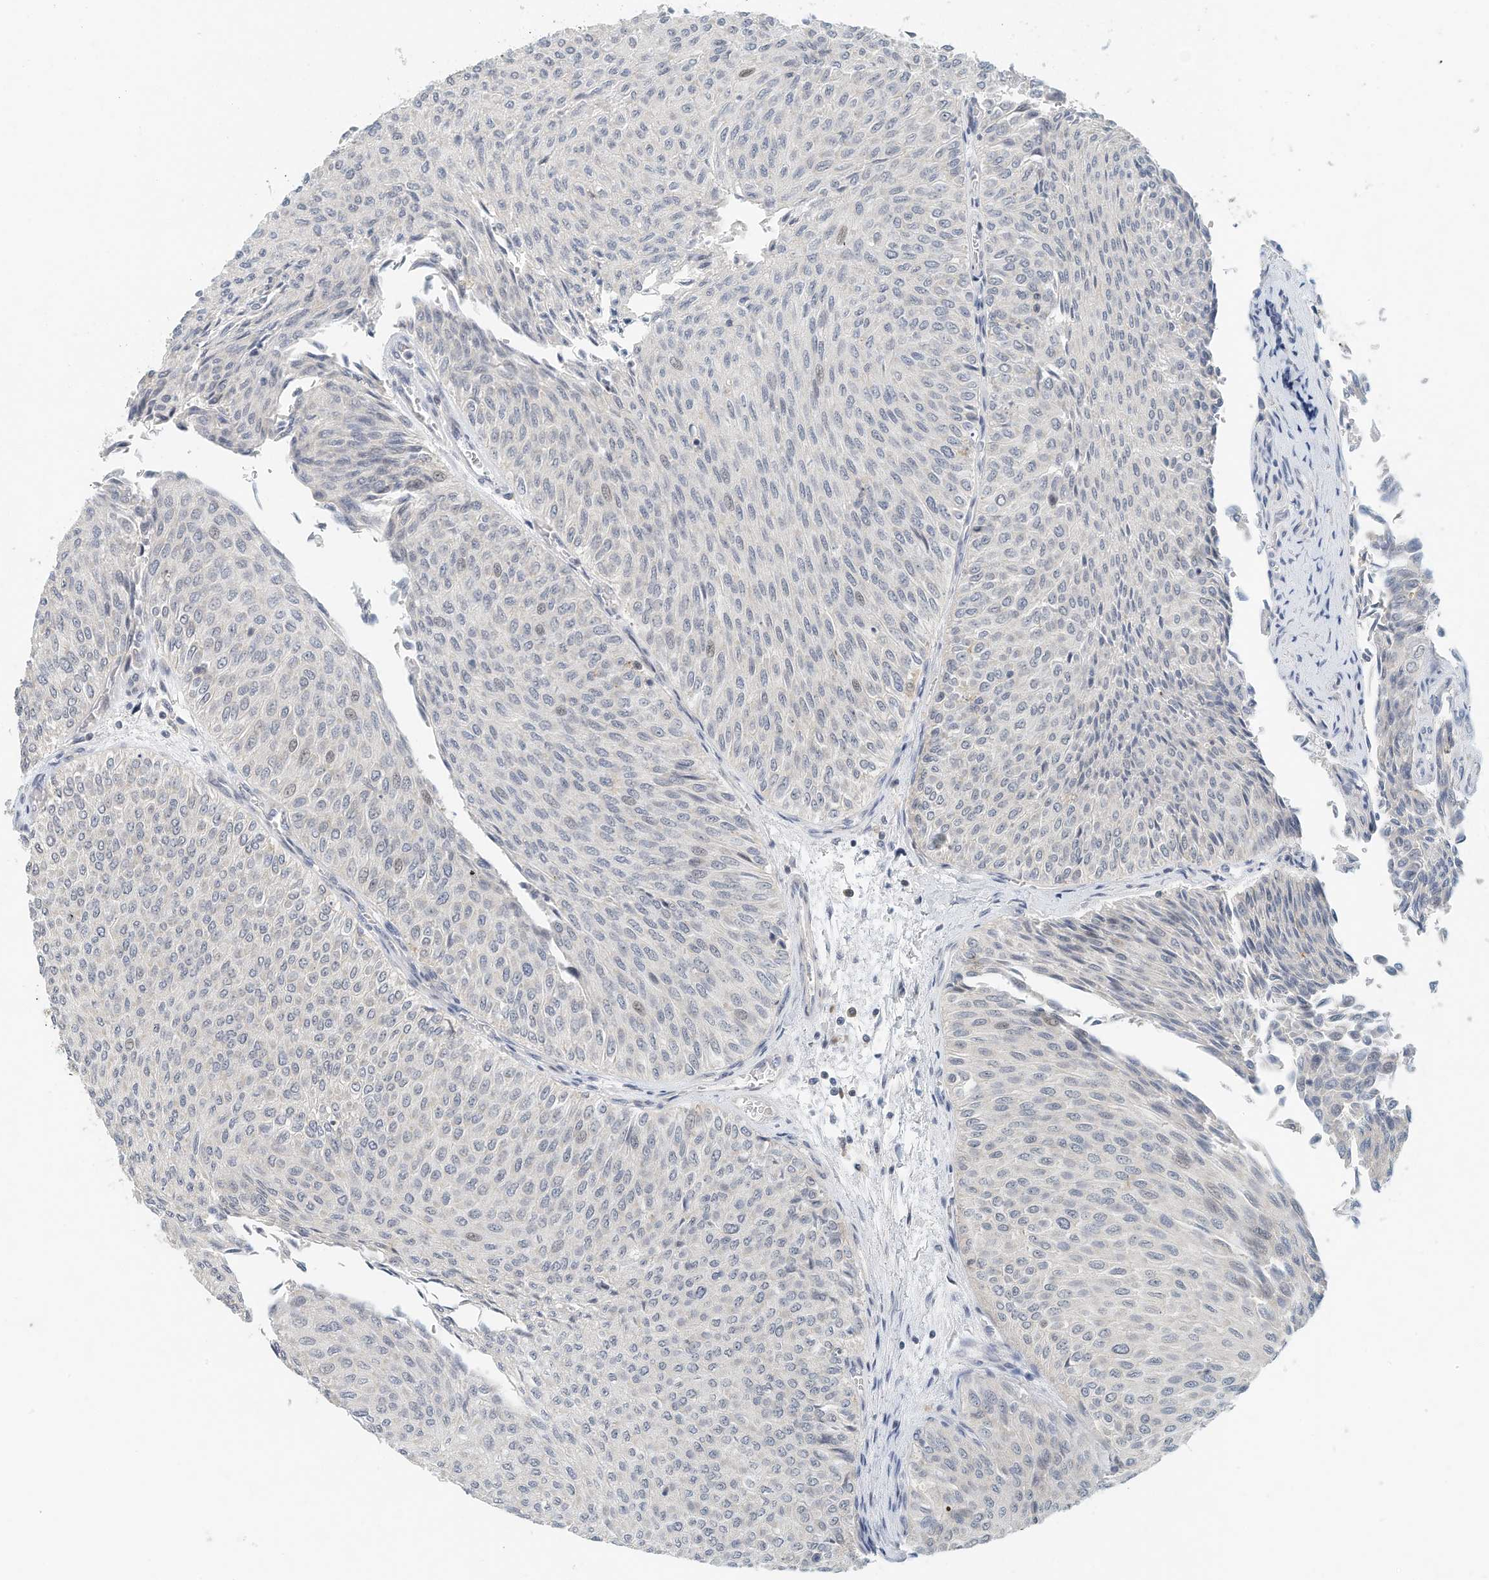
{"staining": {"intensity": "negative", "quantity": "none", "location": "none"}, "tissue": "urothelial cancer", "cell_type": "Tumor cells", "image_type": "cancer", "snomed": [{"axis": "morphology", "description": "Urothelial carcinoma, Low grade"}, {"axis": "topography", "description": "Urinary bladder"}], "caption": "Immunohistochemistry photomicrograph of neoplastic tissue: urothelial carcinoma (low-grade) stained with DAB shows no significant protein positivity in tumor cells.", "gene": "MICAL1", "patient": {"sex": "male", "age": 78}}